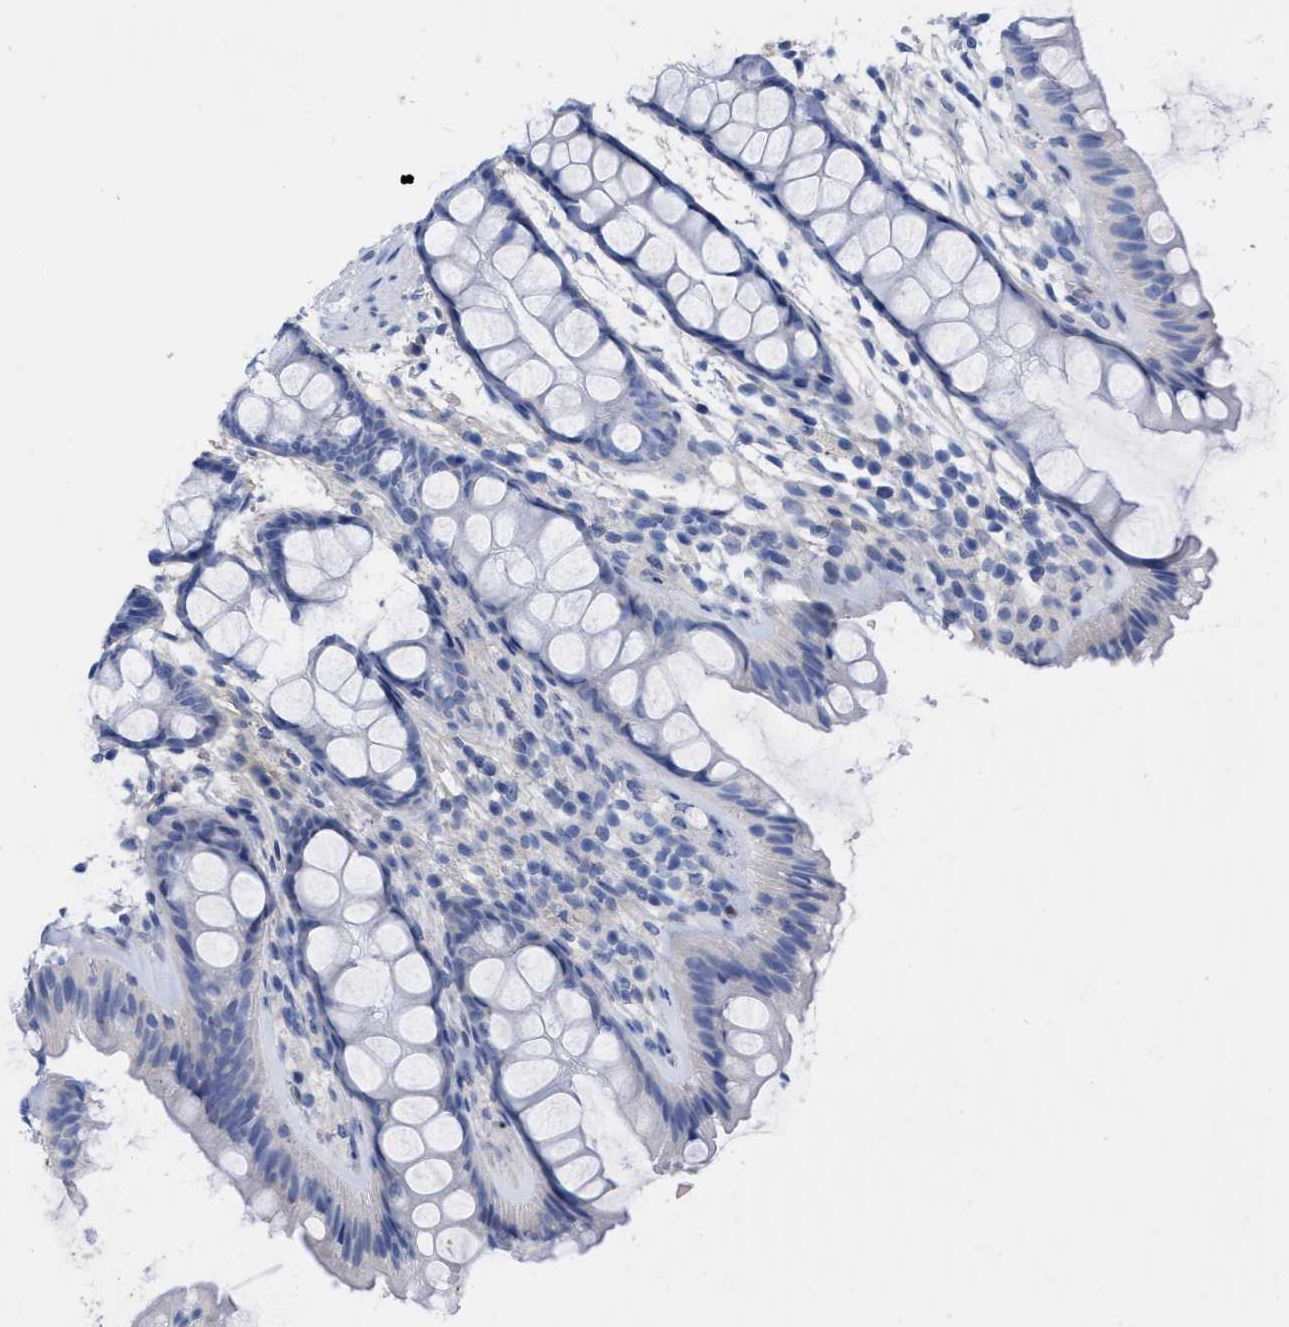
{"staining": {"intensity": "negative", "quantity": "none", "location": "none"}, "tissue": "colon", "cell_type": "Endothelial cells", "image_type": "normal", "snomed": [{"axis": "morphology", "description": "Normal tissue, NOS"}, {"axis": "topography", "description": "Colon"}], "caption": "Colon was stained to show a protein in brown. There is no significant positivity in endothelial cells. (IHC, brightfield microscopy, high magnification).", "gene": "HAPLN1", "patient": {"sex": "female", "age": 56}}